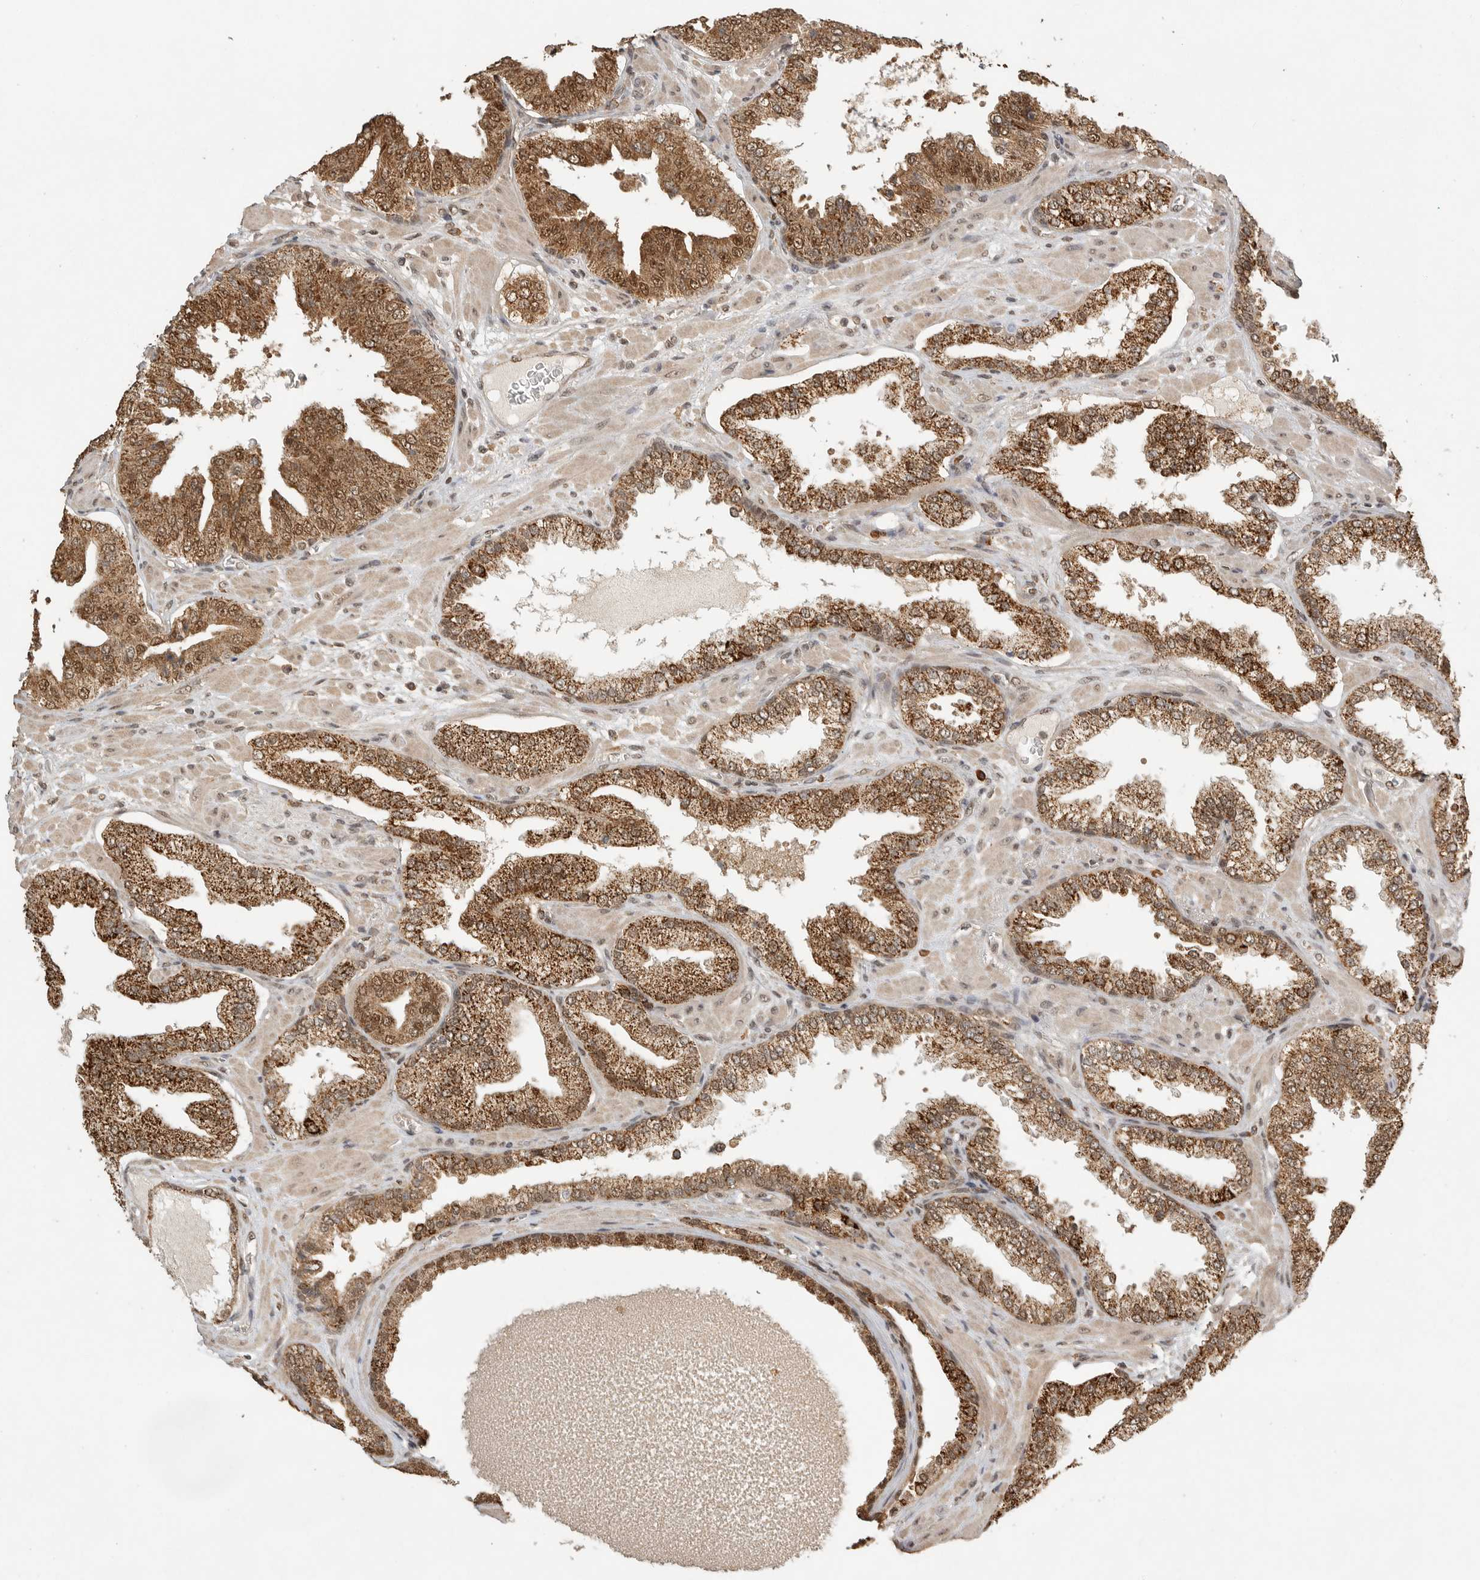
{"staining": {"intensity": "strong", "quantity": "25%-75%", "location": "cytoplasmic/membranous,nuclear"}, "tissue": "prostate cancer", "cell_type": "Tumor cells", "image_type": "cancer", "snomed": [{"axis": "morphology", "description": "Adenocarcinoma, Low grade"}, {"axis": "topography", "description": "Prostate"}], "caption": "Prostate cancer was stained to show a protein in brown. There is high levels of strong cytoplasmic/membranous and nuclear expression in about 25%-75% of tumor cells.", "gene": "DFFA", "patient": {"sex": "male", "age": 62}}